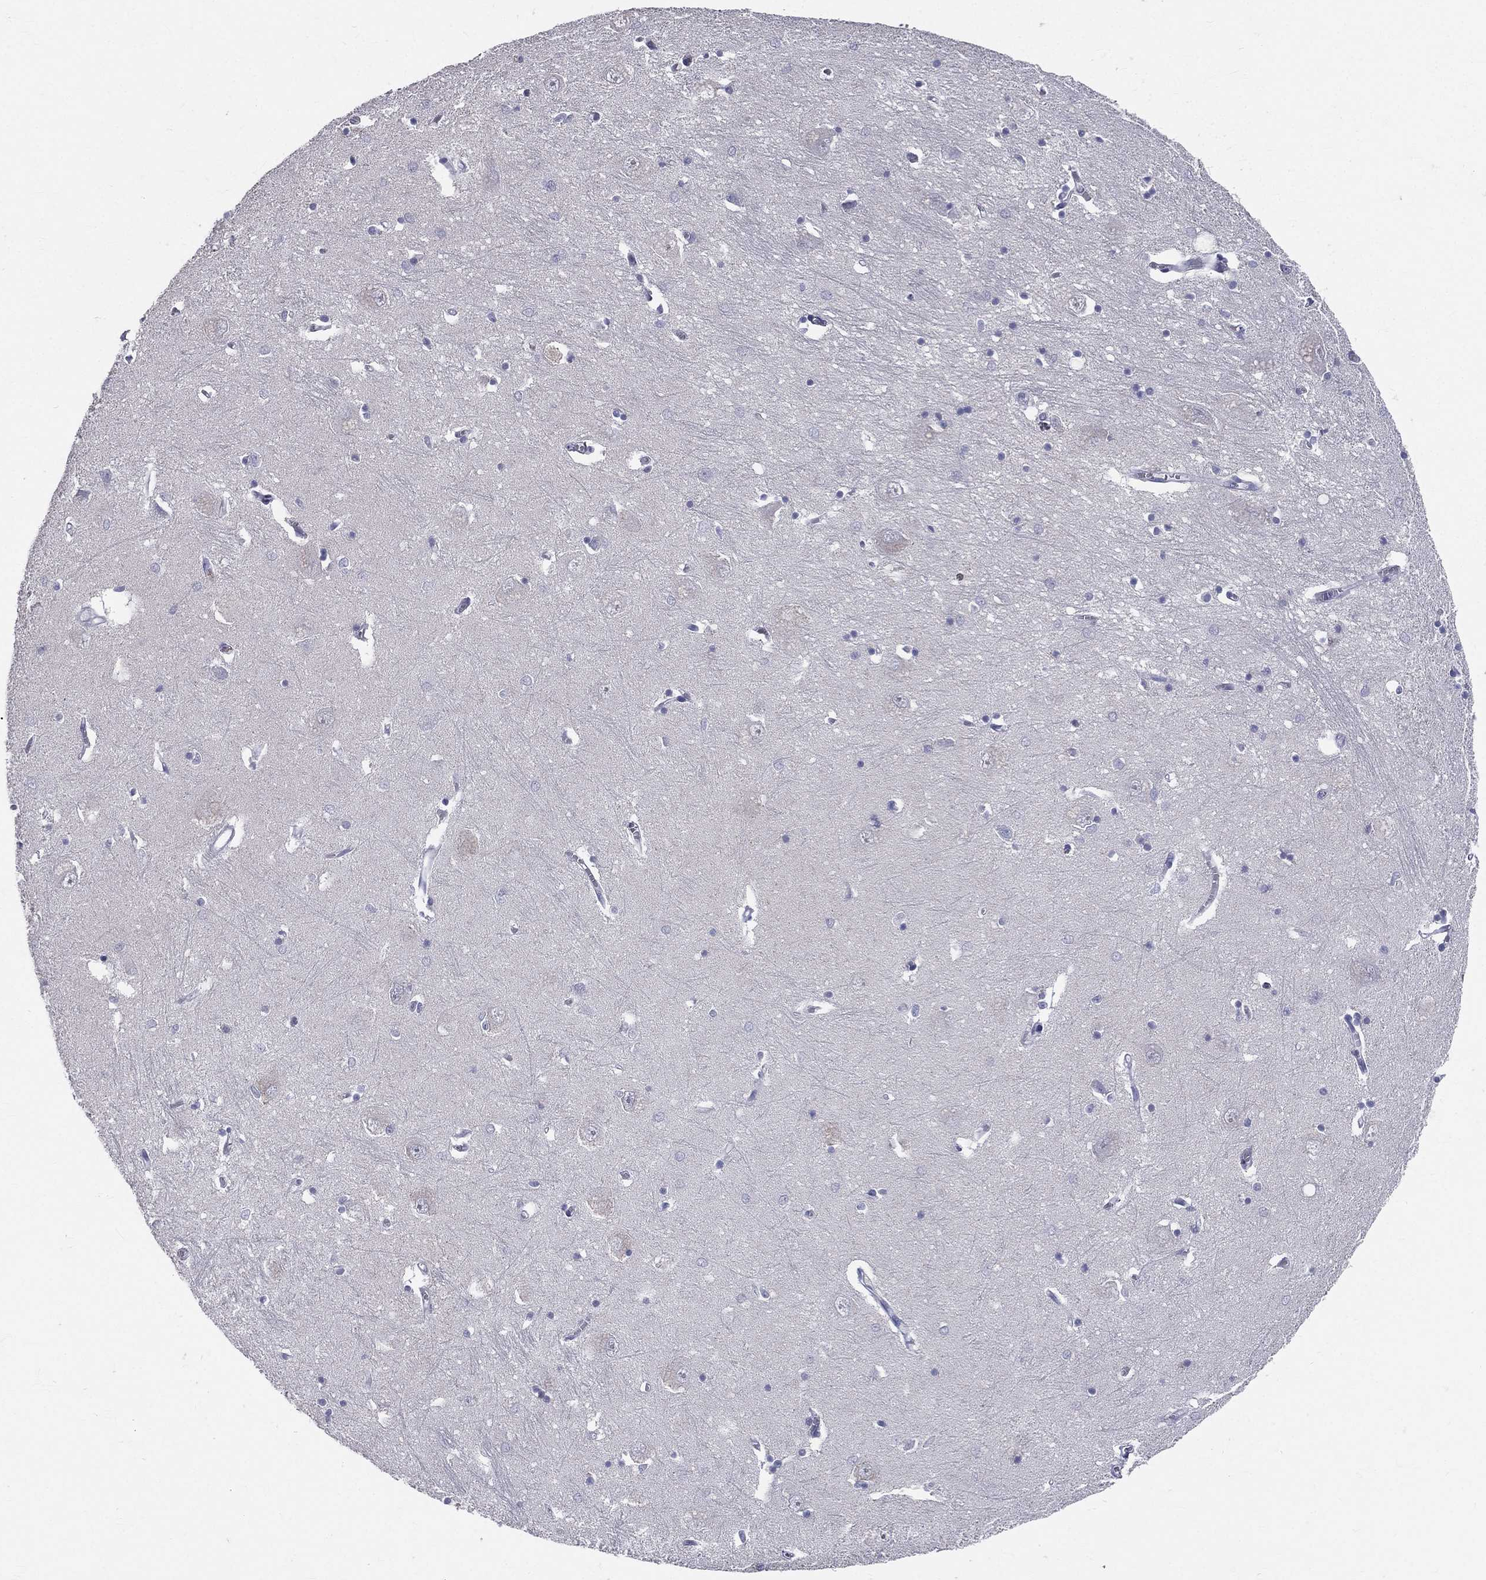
{"staining": {"intensity": "negative", "quantity": "none", "location": "none"}, "tissue": "caudate", "cell_type": "Glial cells", "image_type": "normal", "snomed": [{"axis": "morphology", "description": "Normal tissue, NOS"}, {"axis": "topography", "description": "Lateral ventricle wall"}], "caption": "This histopathology image is of benign caudate stained with immunohistochemistry to label a protein in brown with the nuclei are counter-stained blue. There is no expression in glial cells. The staining is performed using DAB (3,3'-diaminobenzidine) brown chromogen with nuclei counter-stained in using hematoxylin.", "gene": "CTSW", "patient": {"sex": "male", "age": 54}}